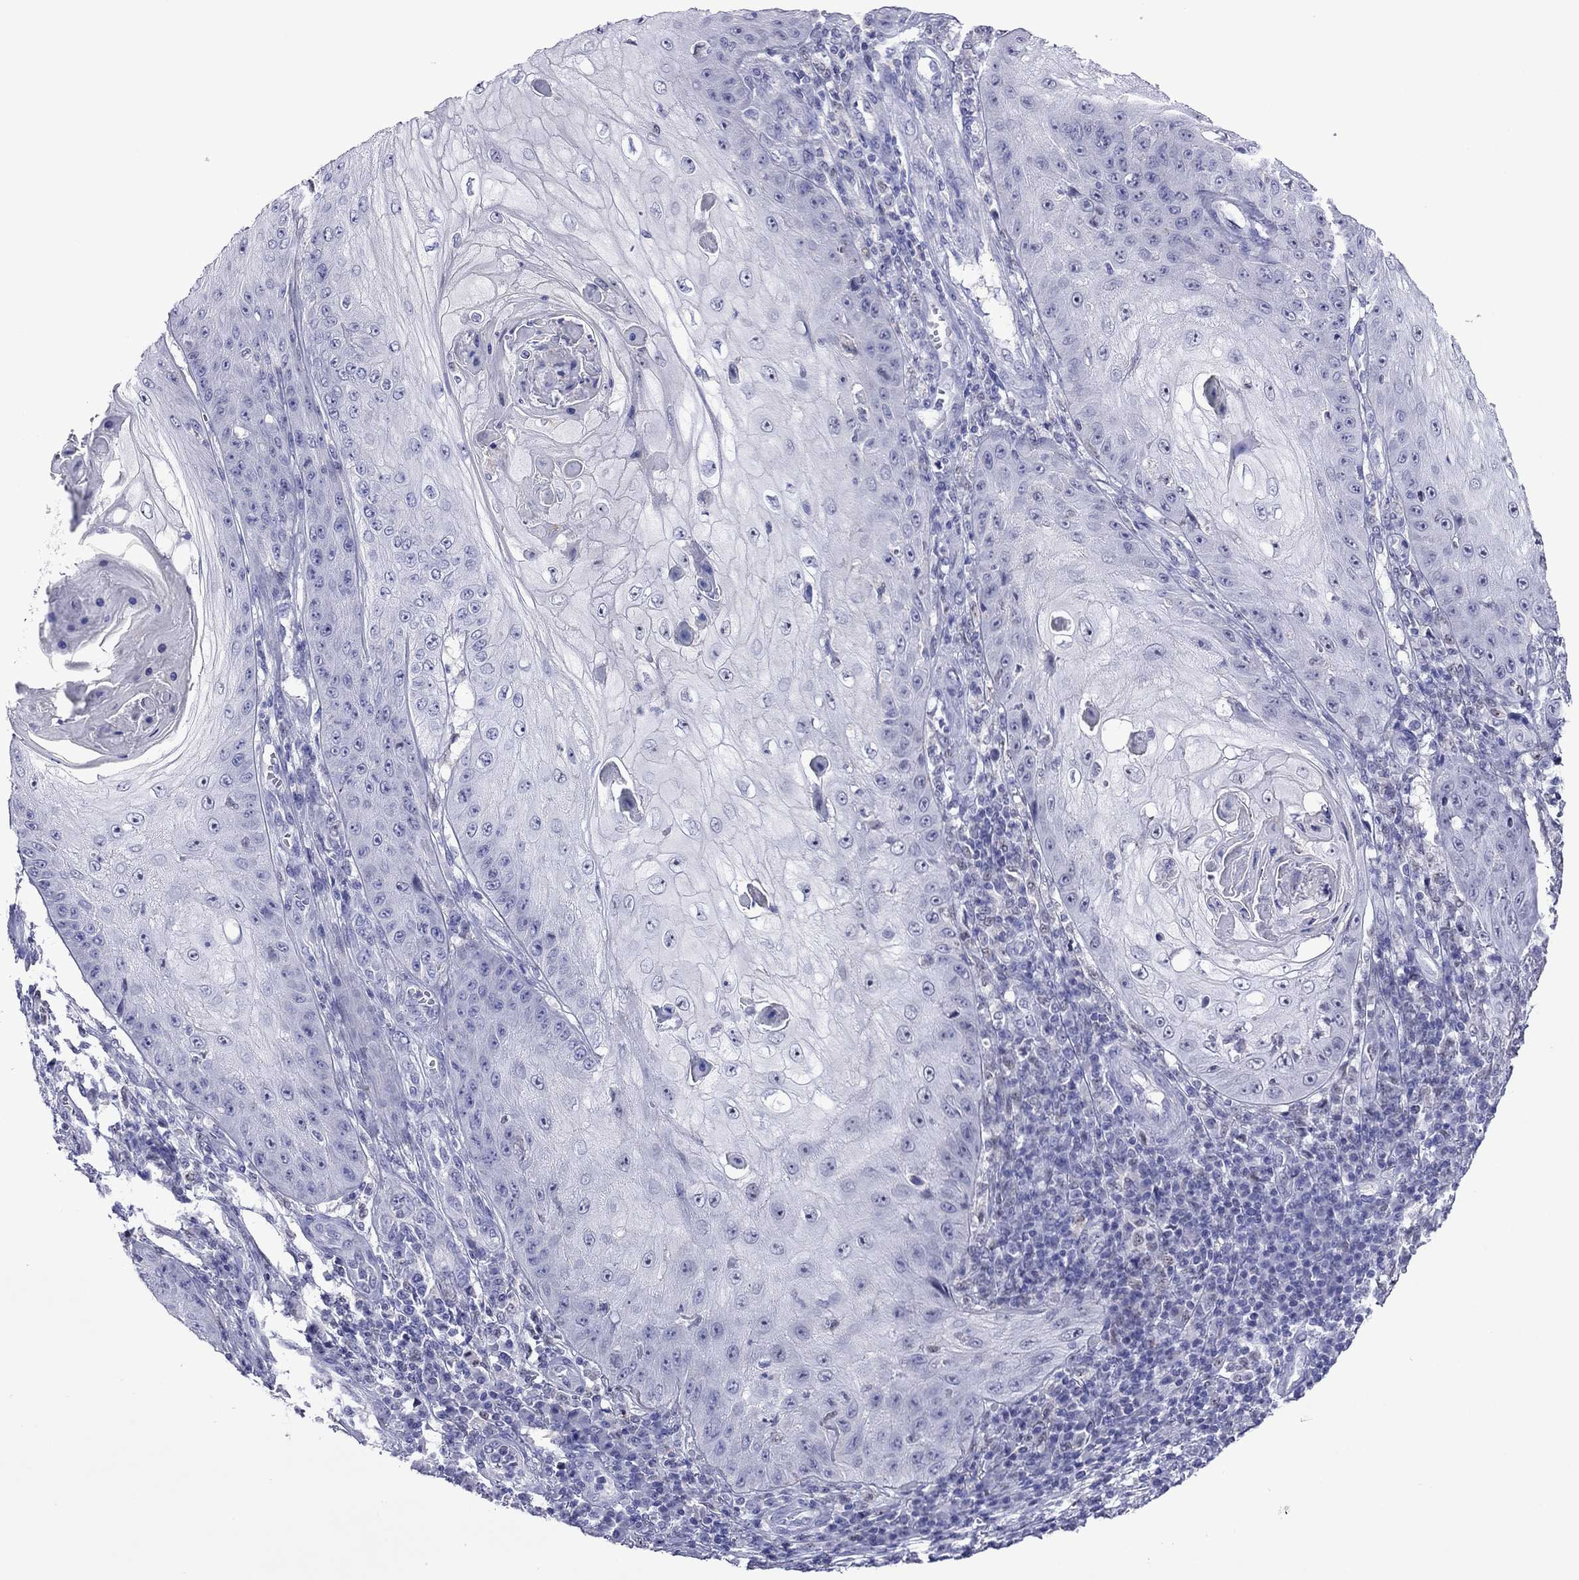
{"staining": {"intensity": "negative", "quantity": "none", "location": "none"}, "tissue": "skin cancer", "cell_type": "Tumor cells", "image_type": "cancer", "snomed": [{"axis": "morphology", "description": "Squamous cell carcinoma, NOS"}, {"axis": "topography", "description": "Skin"}], "caption": "Protein analysis of skin squamous cell carcinoma exhibits no significant positivity in tumor cells.", "gene": "MPZ", "patient": {"sex": "male", "age": 70}}